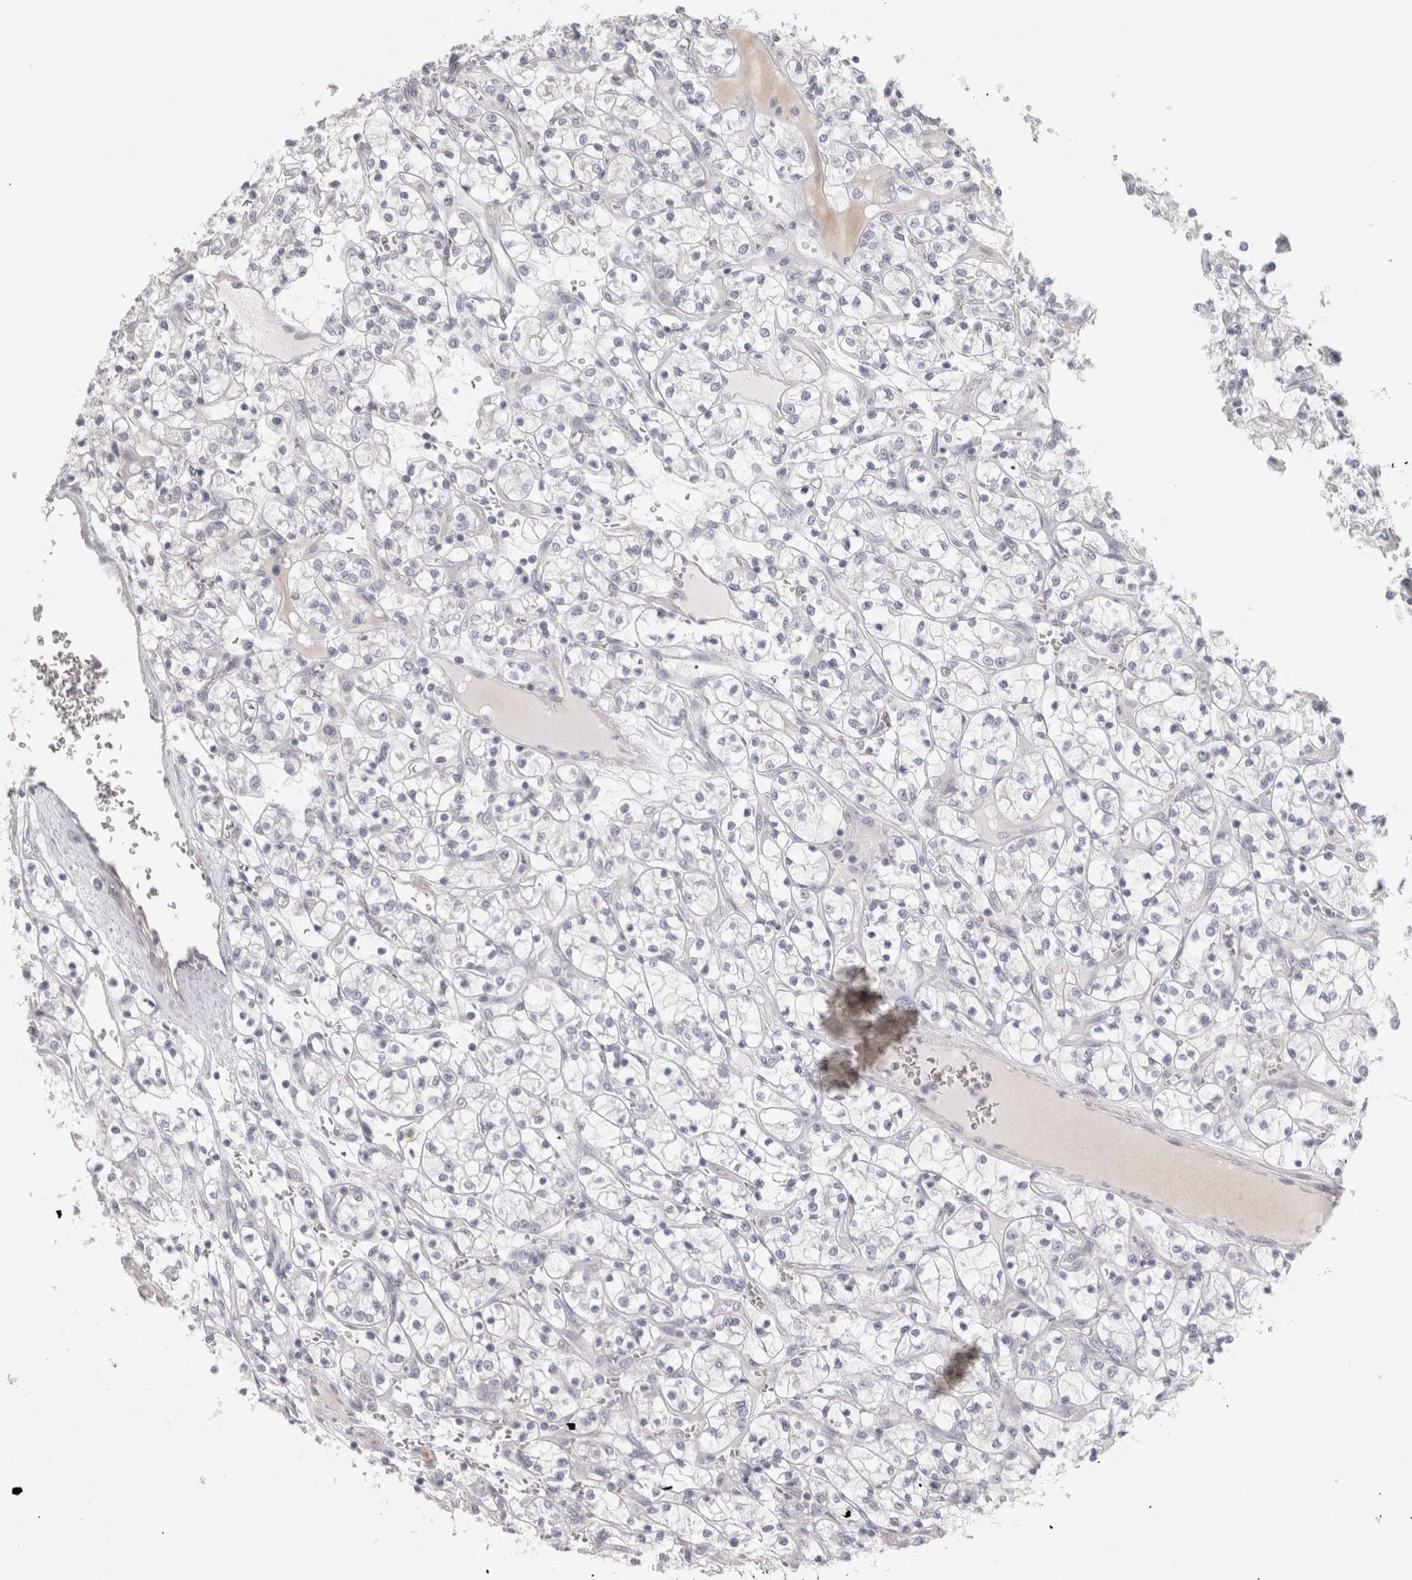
{"staining": {"intensity": "negative", "quantity": "none", "location": "none"}, "tissue": "renal cancer", "cell_type": "Tumor cells", "image_type": "cancer", "snomed": [{"axis": "morphology", "description": "Adenocarcinoma, NOS"}, {"axis": "topography", "description": "Kidney"}], "caption": "This is an immunohistochemistry image of renal cancer (adenocarcinoma). There is no expression in tumor cells.", "gene": "FBLIM1", "patient": {"sex": "female", "age": 69}}